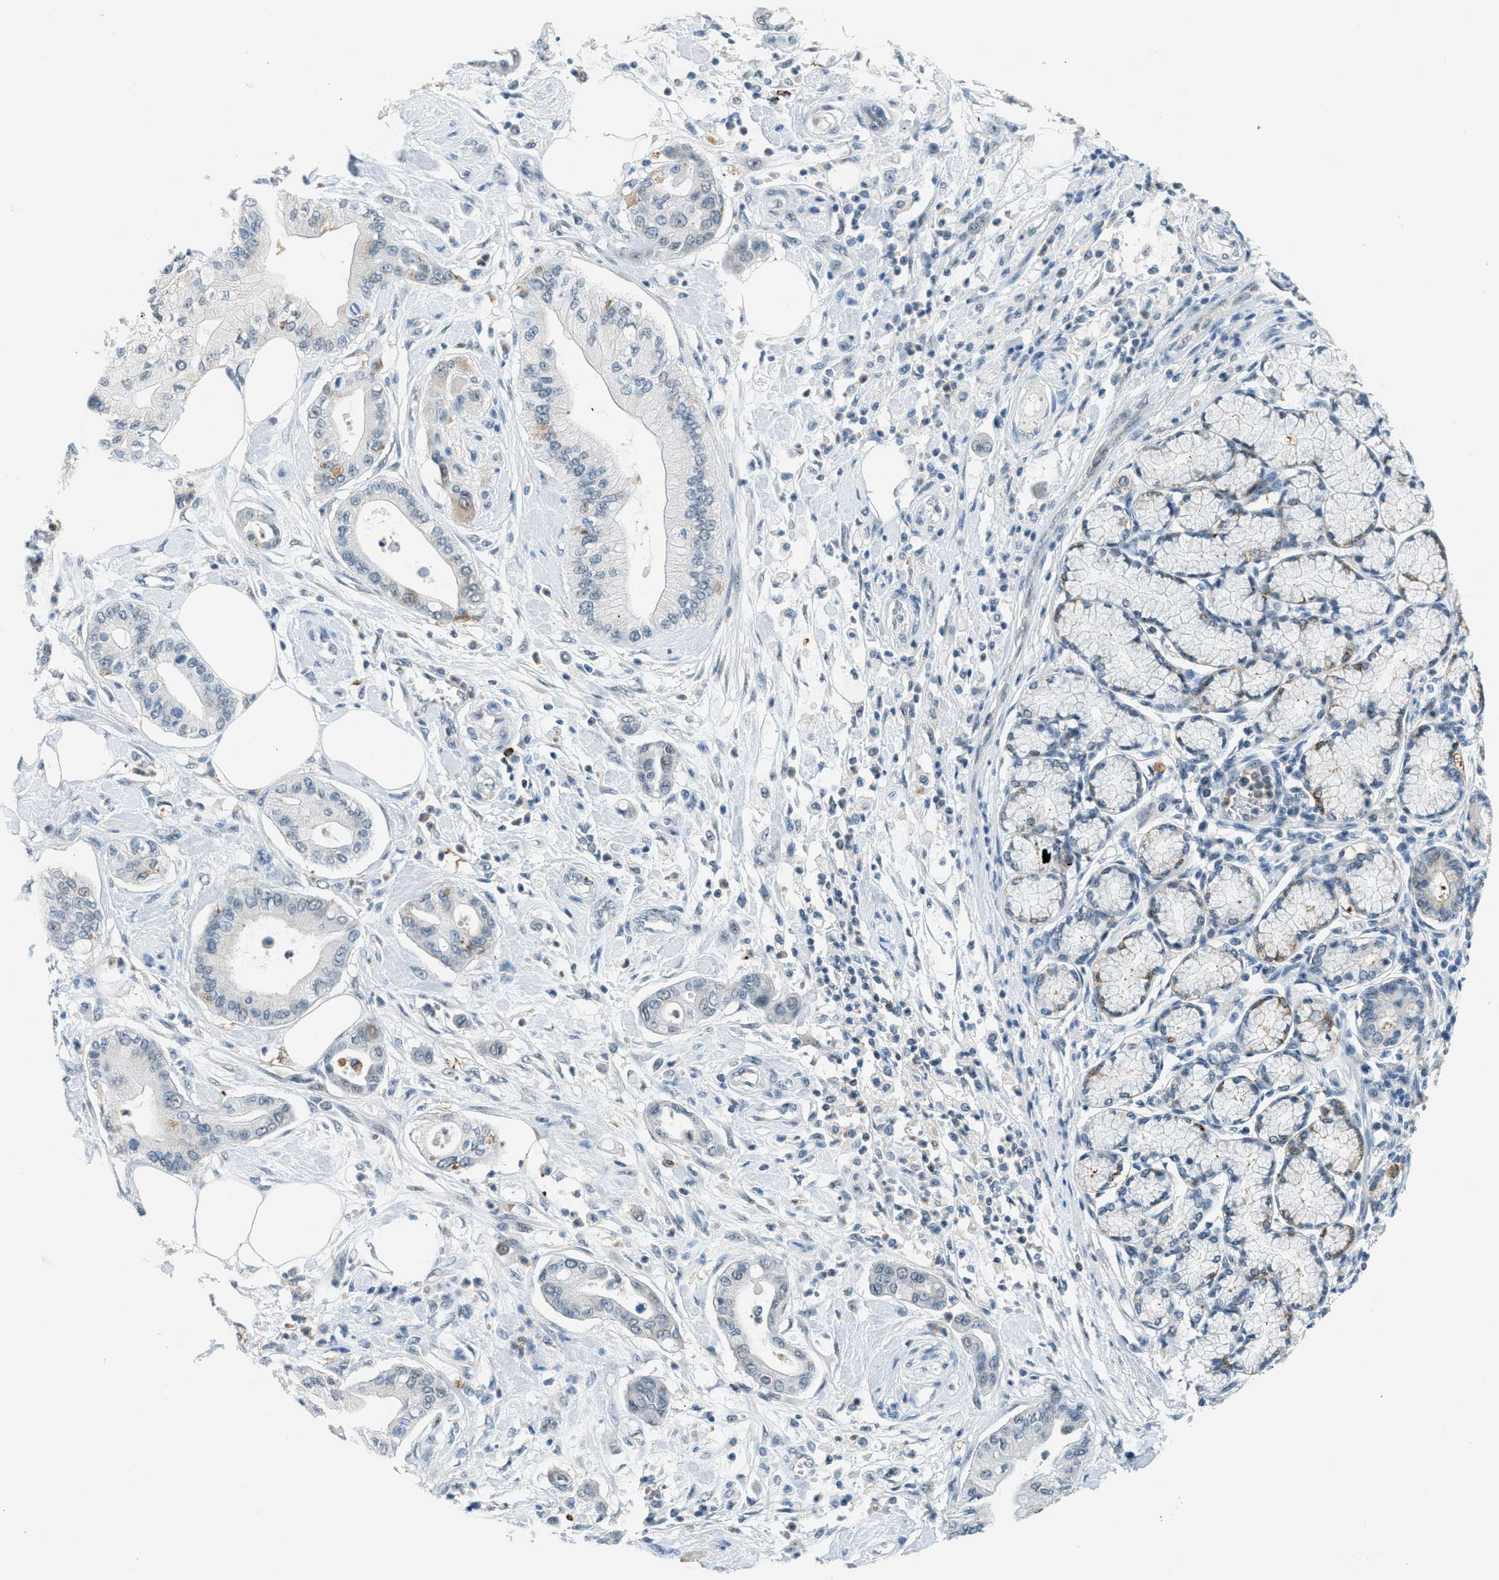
{"staining": {"intensity": "moderate", "quantity": "<25%", "location": "cytoplasmic/membranous"}, "tissue": "pancreatic cancer", "cell_type": "Tumor cells", "image_type": "cancer", "snomed": [{"axis": "morphology", "description": "Adenocarcinoma, NOS"}, {"axis": "morphology", "description": "Adenocarcinoma, metastatic, NOS"}, {"axis": "topography", "description": "Lymph node"}, {"axis": "topography", "description": "Pancreas"}, {"axis": "topography", "description": "Duodenum"}], "caption": "Immunohistochemistry staining of metastatic adenocarcinoma (pancreatic), which demonstrates low levels of moderate cytoplasmic/membranous expression in about <25% of tumor cells indicating moderate cytoplasmic/membranous protein positivity. The staining was performed using DAB (brown) for protein detection and nuclei were counterstained in hematoxylin (blue).", "gene": "FYN", "patient": {"sex": "female", "age": 64}}